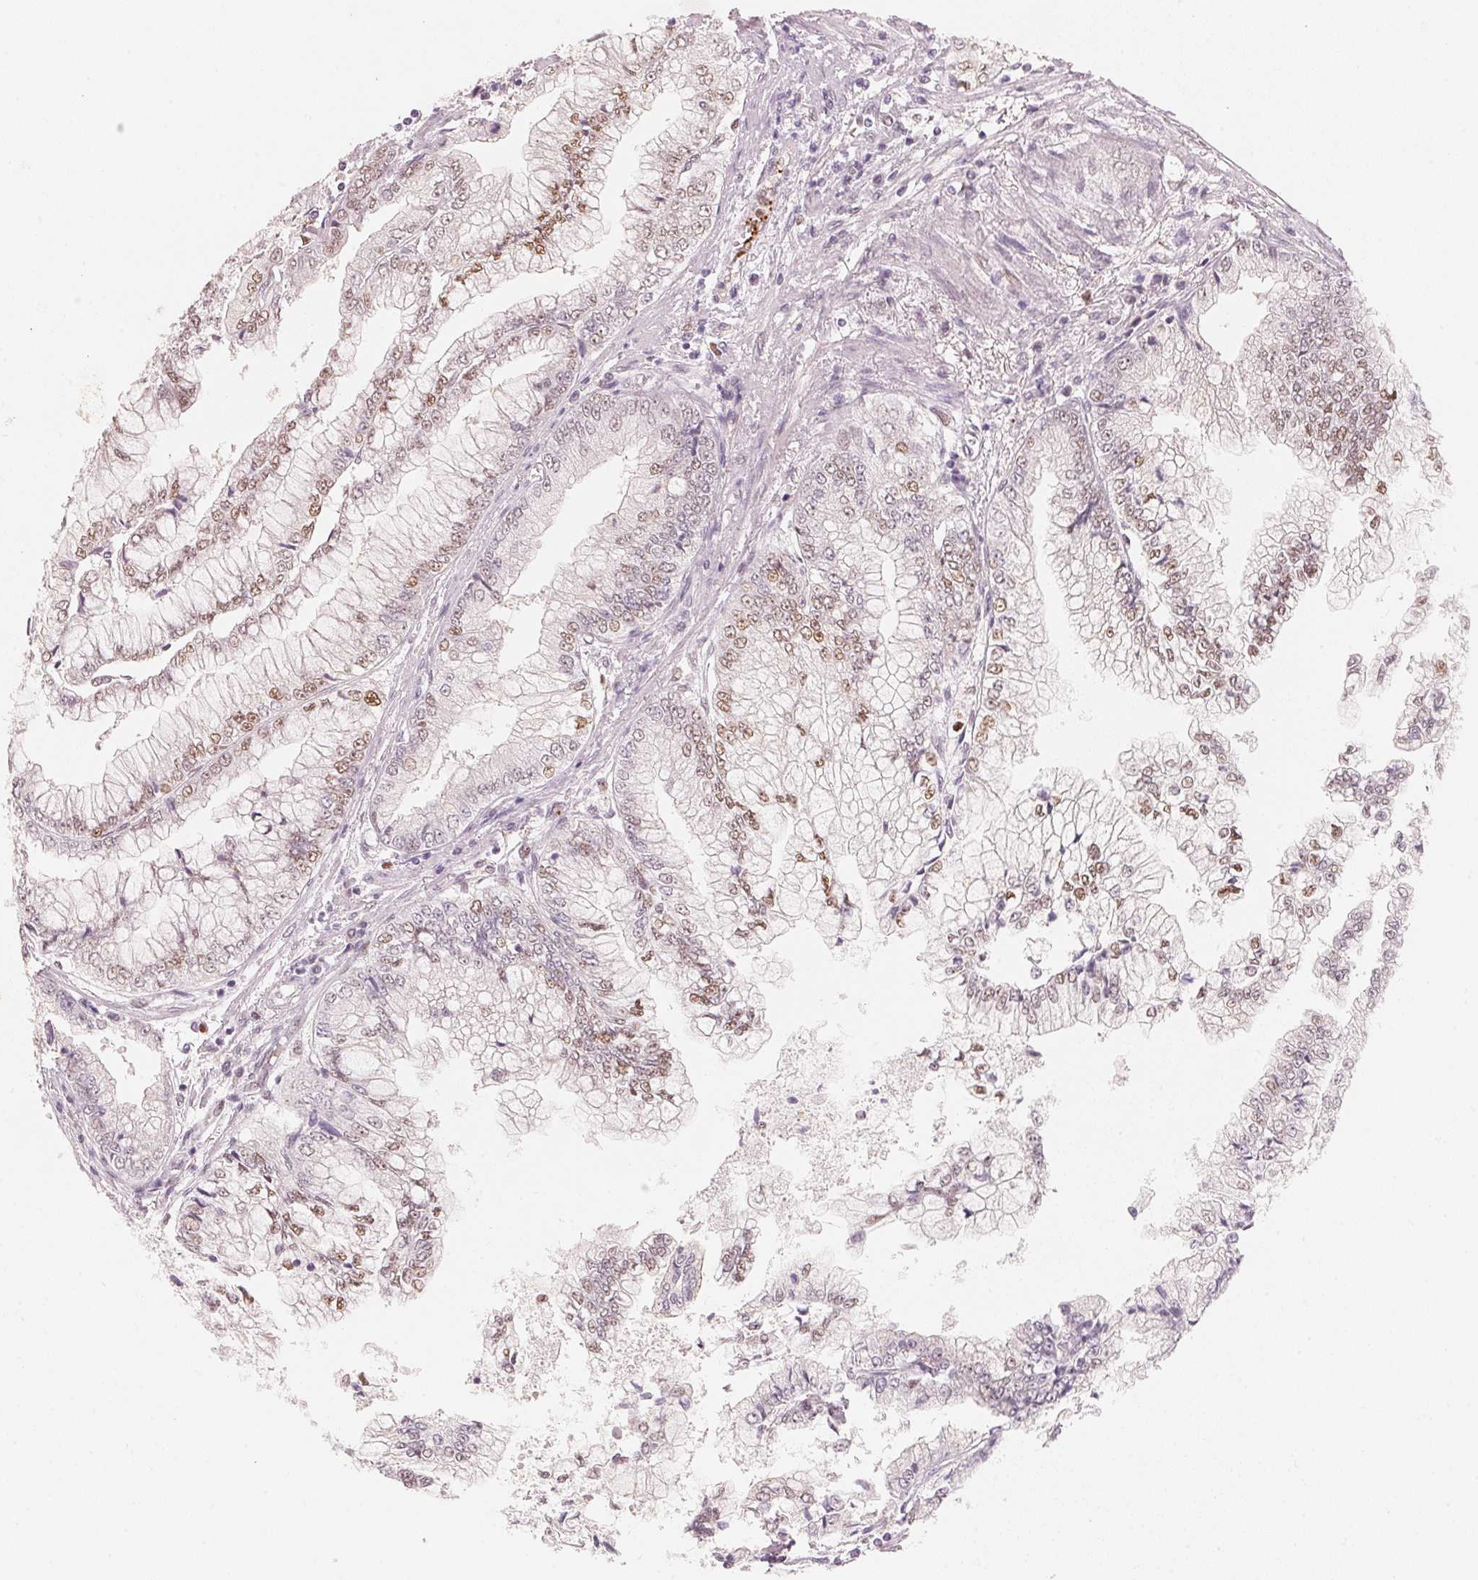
{"staining": {"intensity": "moderate", "quantity": "25%-75%", "location": "nuclear"}, "tissue": "stomach cancer", "cell_type": "Tumor cells", "image_type": "cancer", "snomed": [{"axis": "morphology", "description": "Adenocarcinoma, NOS"}, {"axis": "topography", "description": "Stomach, upper"}], "caption": "Protein positivity by IHC exhibits moderate nuclear expression in approximately 25%-75% of tumor cells in adenocarcinoma (stomach).", "gene": "ARHGAP22", "patient": {"sex": "female", "age": 74}}